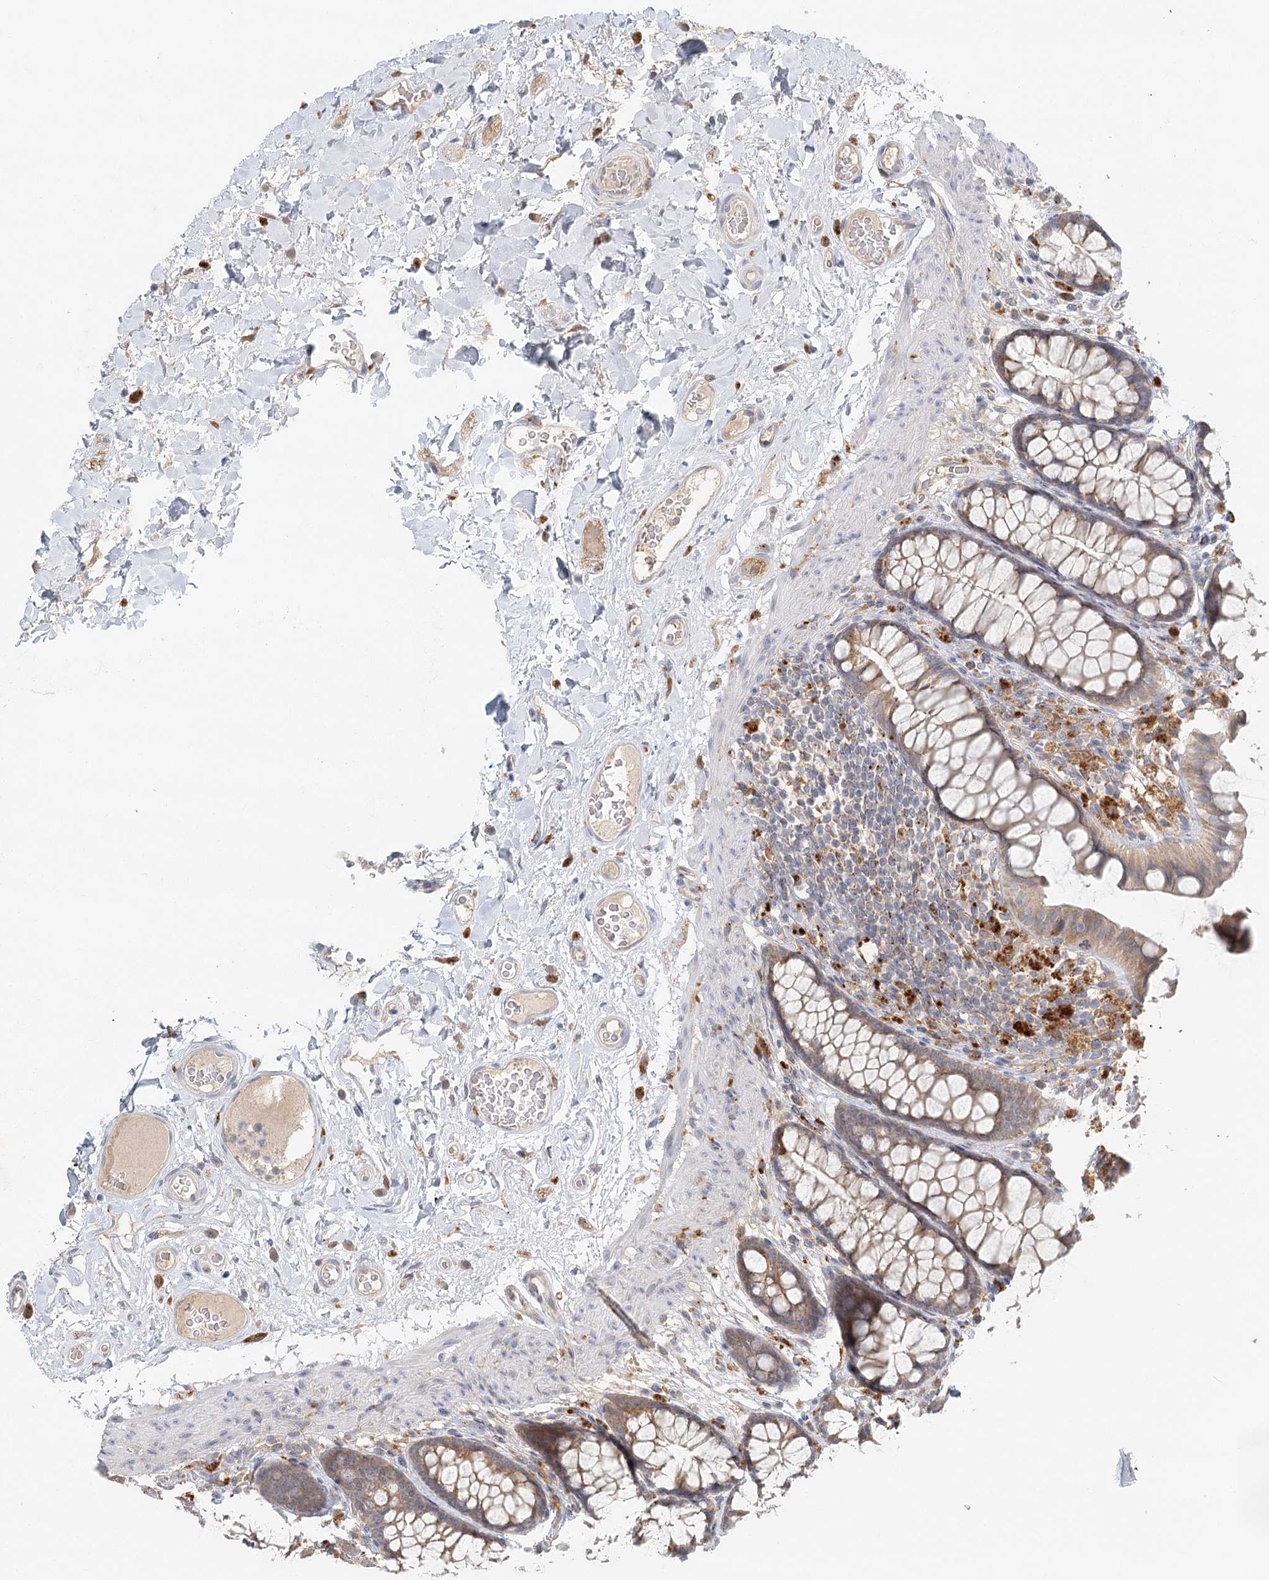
{"staining": {"intensity": "negative", "quantity": "none", "location": "none"}, "tissue": "colon", "cell_type": "Endothelial cells", "image_type": "normal", "snomed": [{"axis": "morphology", "description": "Normal tissue, NOS"}, {"axis": "topography", "description": "Colon"}], "caption": "The immunohistochemistry image has no significant staining in endothelial cells of colon.", "gene": "VSIG1", "patient": {"sex": "female", "age": 55}}